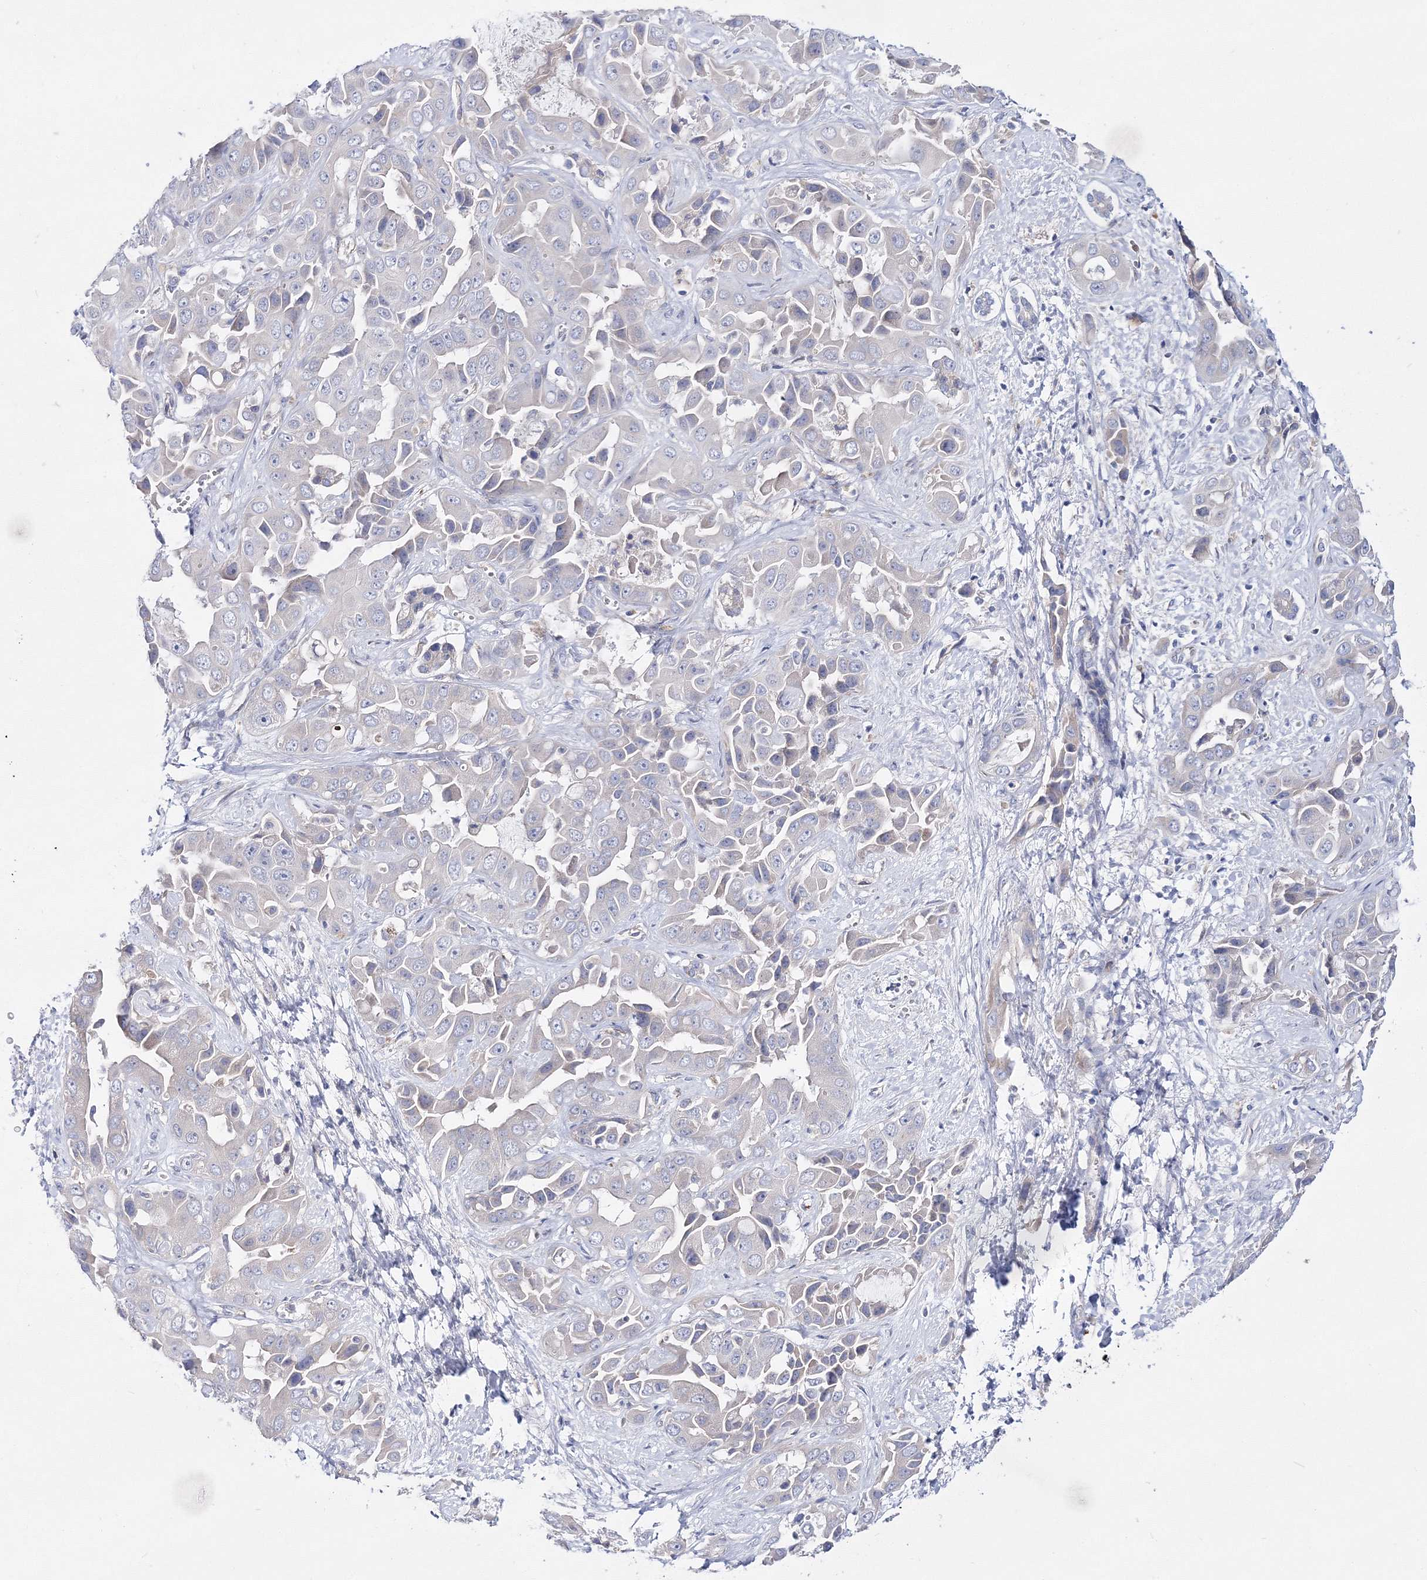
{"staining": {"intensity": "negative", "quantity": "none", "location": "none"}, "tissue": "liver cancer", "cell_type": "Tumor cells", "image_type": "cancer", "snomed": [{"axis": "morphology", "description": "Cholangiocarcinoma"}, {"axis": "topography", "description": "Liver"}], "caption": "This micrograph is of cholangiocarcinoma (liver) stained with immunohistochemistry to label a protein in brown with the nuclei are counter-stained blue. There is no expression in tumor cells.", "gene": "ARHGAP32", "patient": {"sex": "female", "age": 52}}